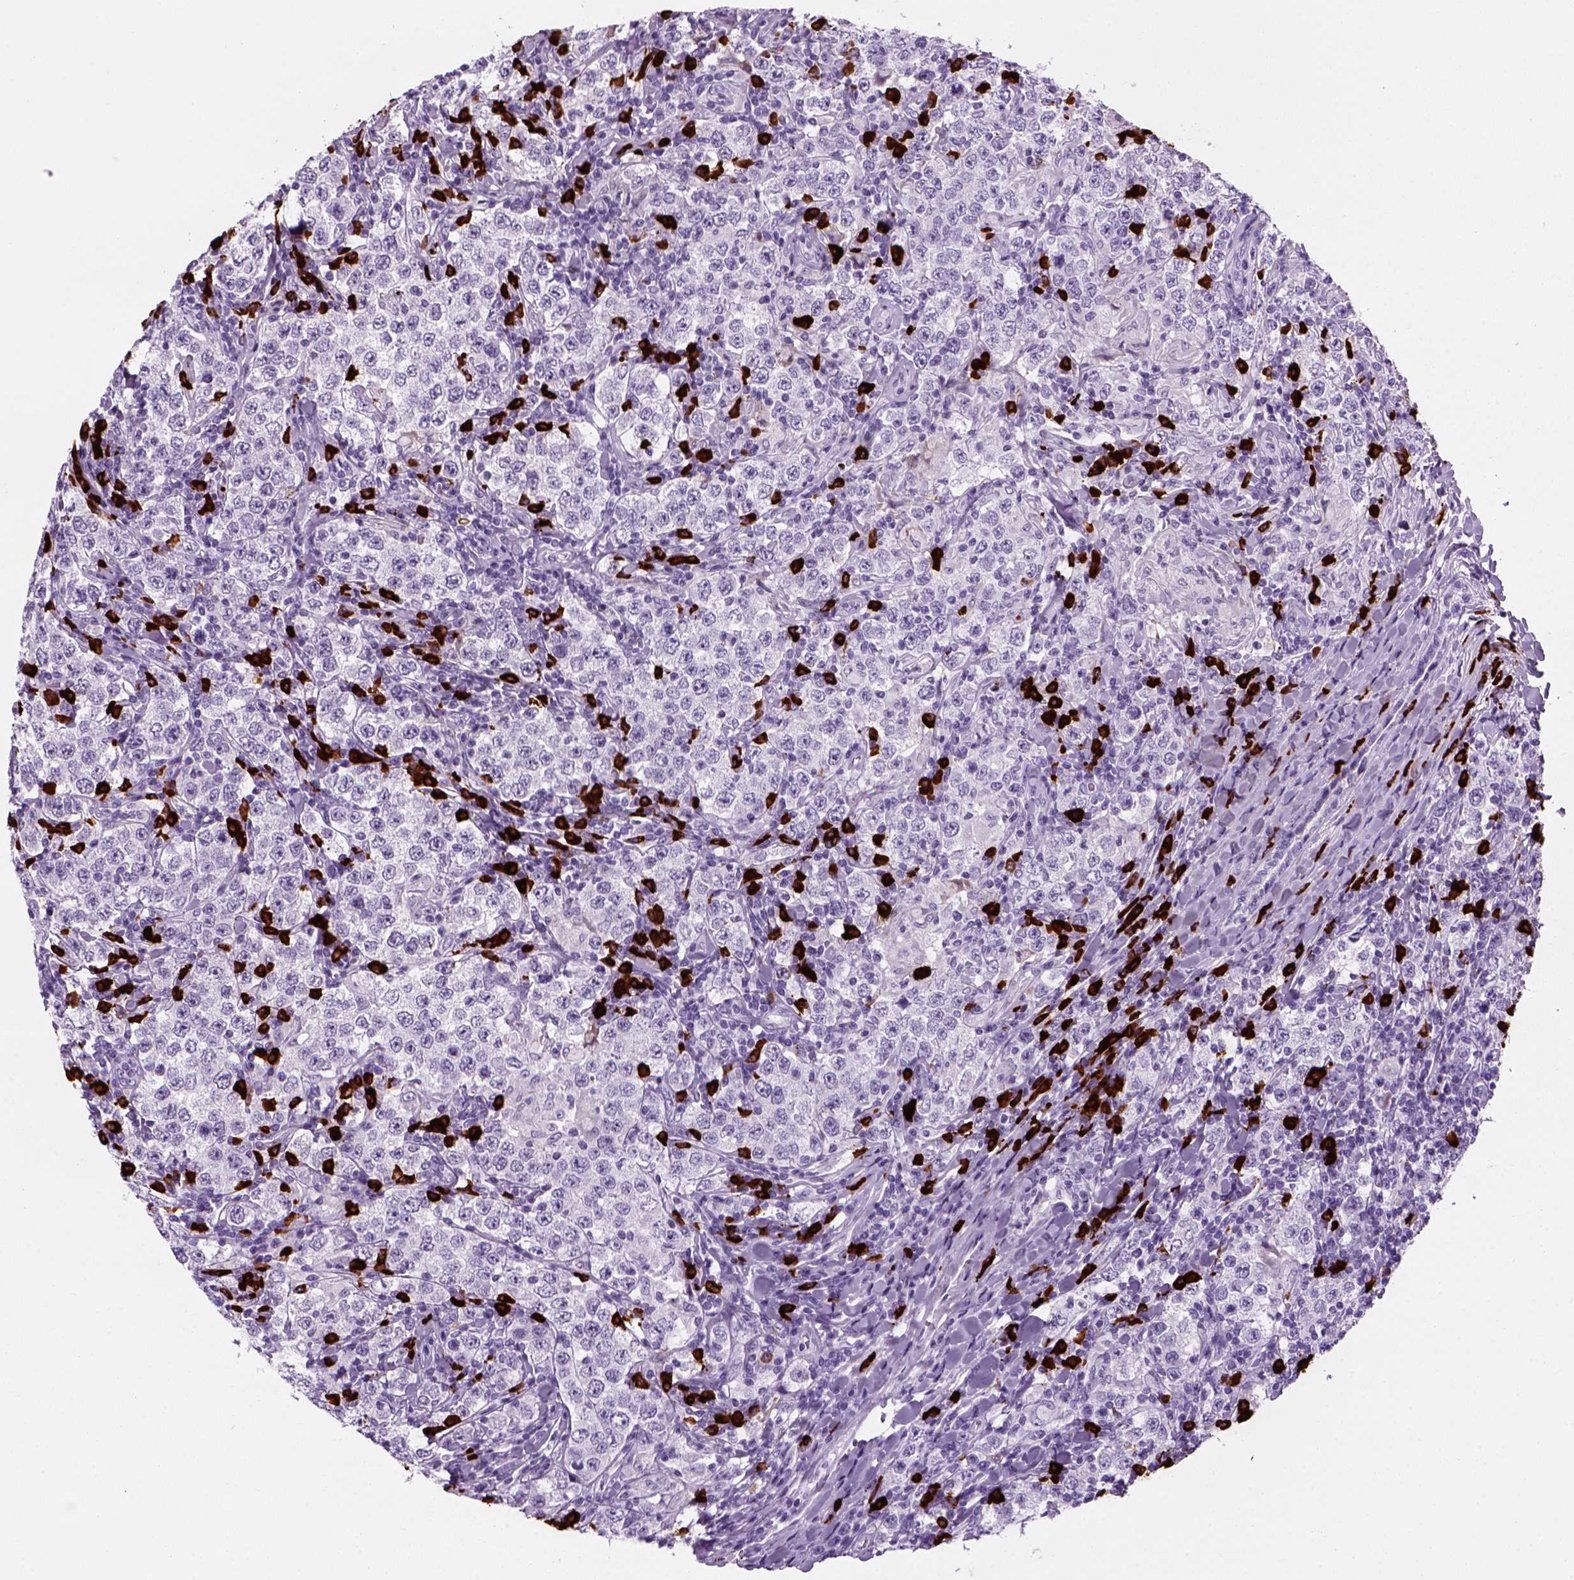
{"staining": {"intensity": "negative", "quantity": "none", "location": "none"}, "tissue": "testis cancer", "cell_type": "Tumor cells", "image_type": "cancer", "snomed": [{"axis": "morphology", "description": "Seminoma, NOS"}, {"axis": "morphology", "description": "Carcinoma, Embryonal, NOS"}, {"axis": "topography", "description": "Testis"}], "caption": "This is a image of IHC staining of testis cancer (embryonal carcinoma), which shows no expression in tumor cells. Nuclei are stained in blue.", "gene": "MZB1", "patient": {"sex": "male", "age": 41}}